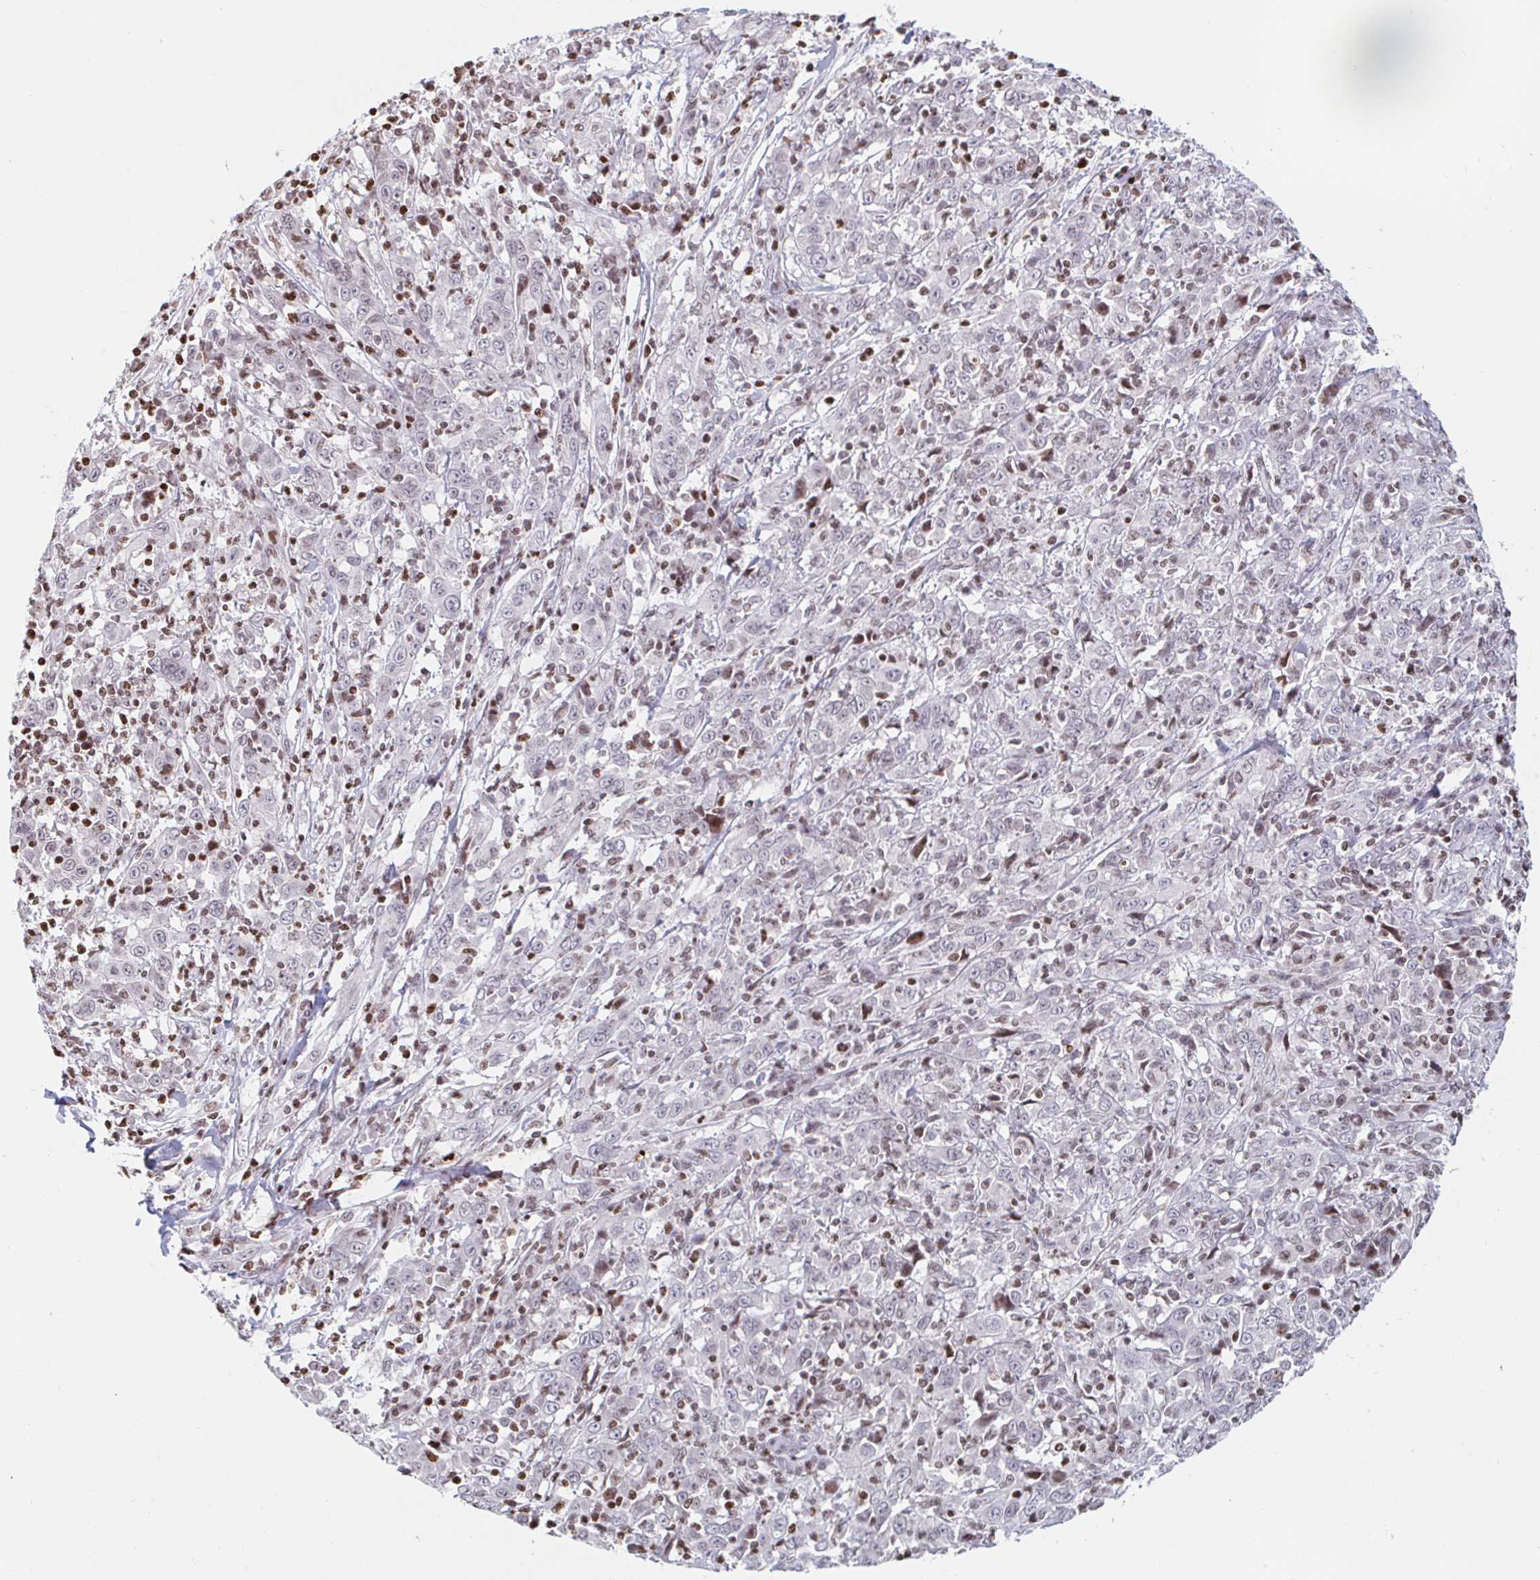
{"staining": {"intensity": "negative", "quantity": "none", "location": "none"}, "tissue": "cervical cancer", "cell_type": "Tumor cells", "image_type": "cancer", "snomed": [{"axis": "morphology", "description": "Squamous cell carcinoma, NOS"}, {"axis": "topography", "description": "Cervix"}], "caption": "Protein analysis of cervical cancer exhibits no significant positivity in tumor cells.", "gene": "HOXC10", "patient": {"sex": "female", "age": 46}}